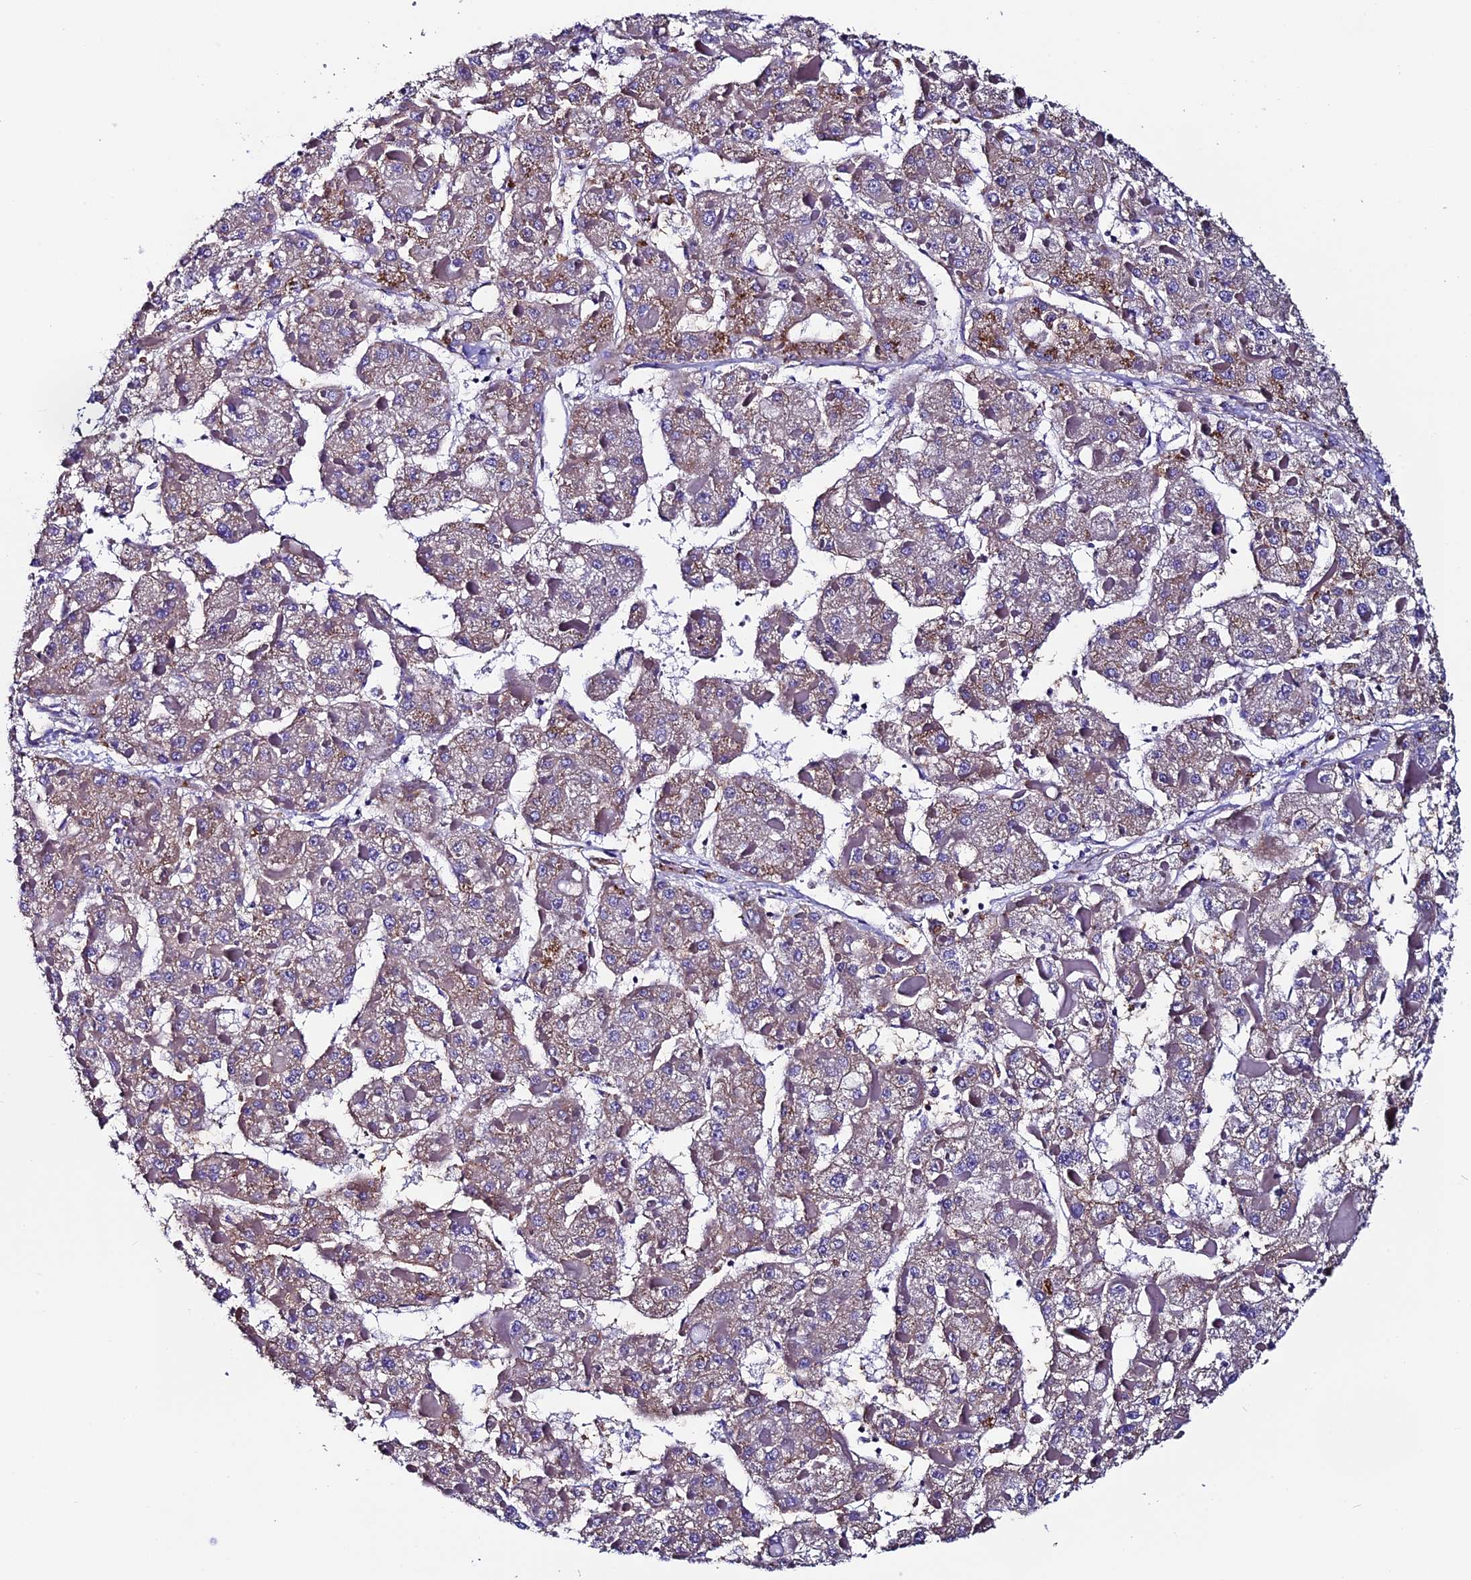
{"staining": {"intensity": "weak", "quantity": "25%-75%", "location": "cytoplasmic/membranous"}, "tissue": "liver cancer", "cell_type": "Tumor cells", "image_type": "cancer", "snomed": [{"axis": "morphology", "description": "Carcinoma, Hepatocellular, NOS"}, {"axis": "topography", "description": "Liver"}], "caption": "Human hepatocellular carcinoma (liver) stained with a brown dye demonstrates weak cytoplasmic/membranous positive positivity in about 25%-75% of tumor cells.", "gene": "COMTD1", "patient": {"sex": "female", "age": 73}}